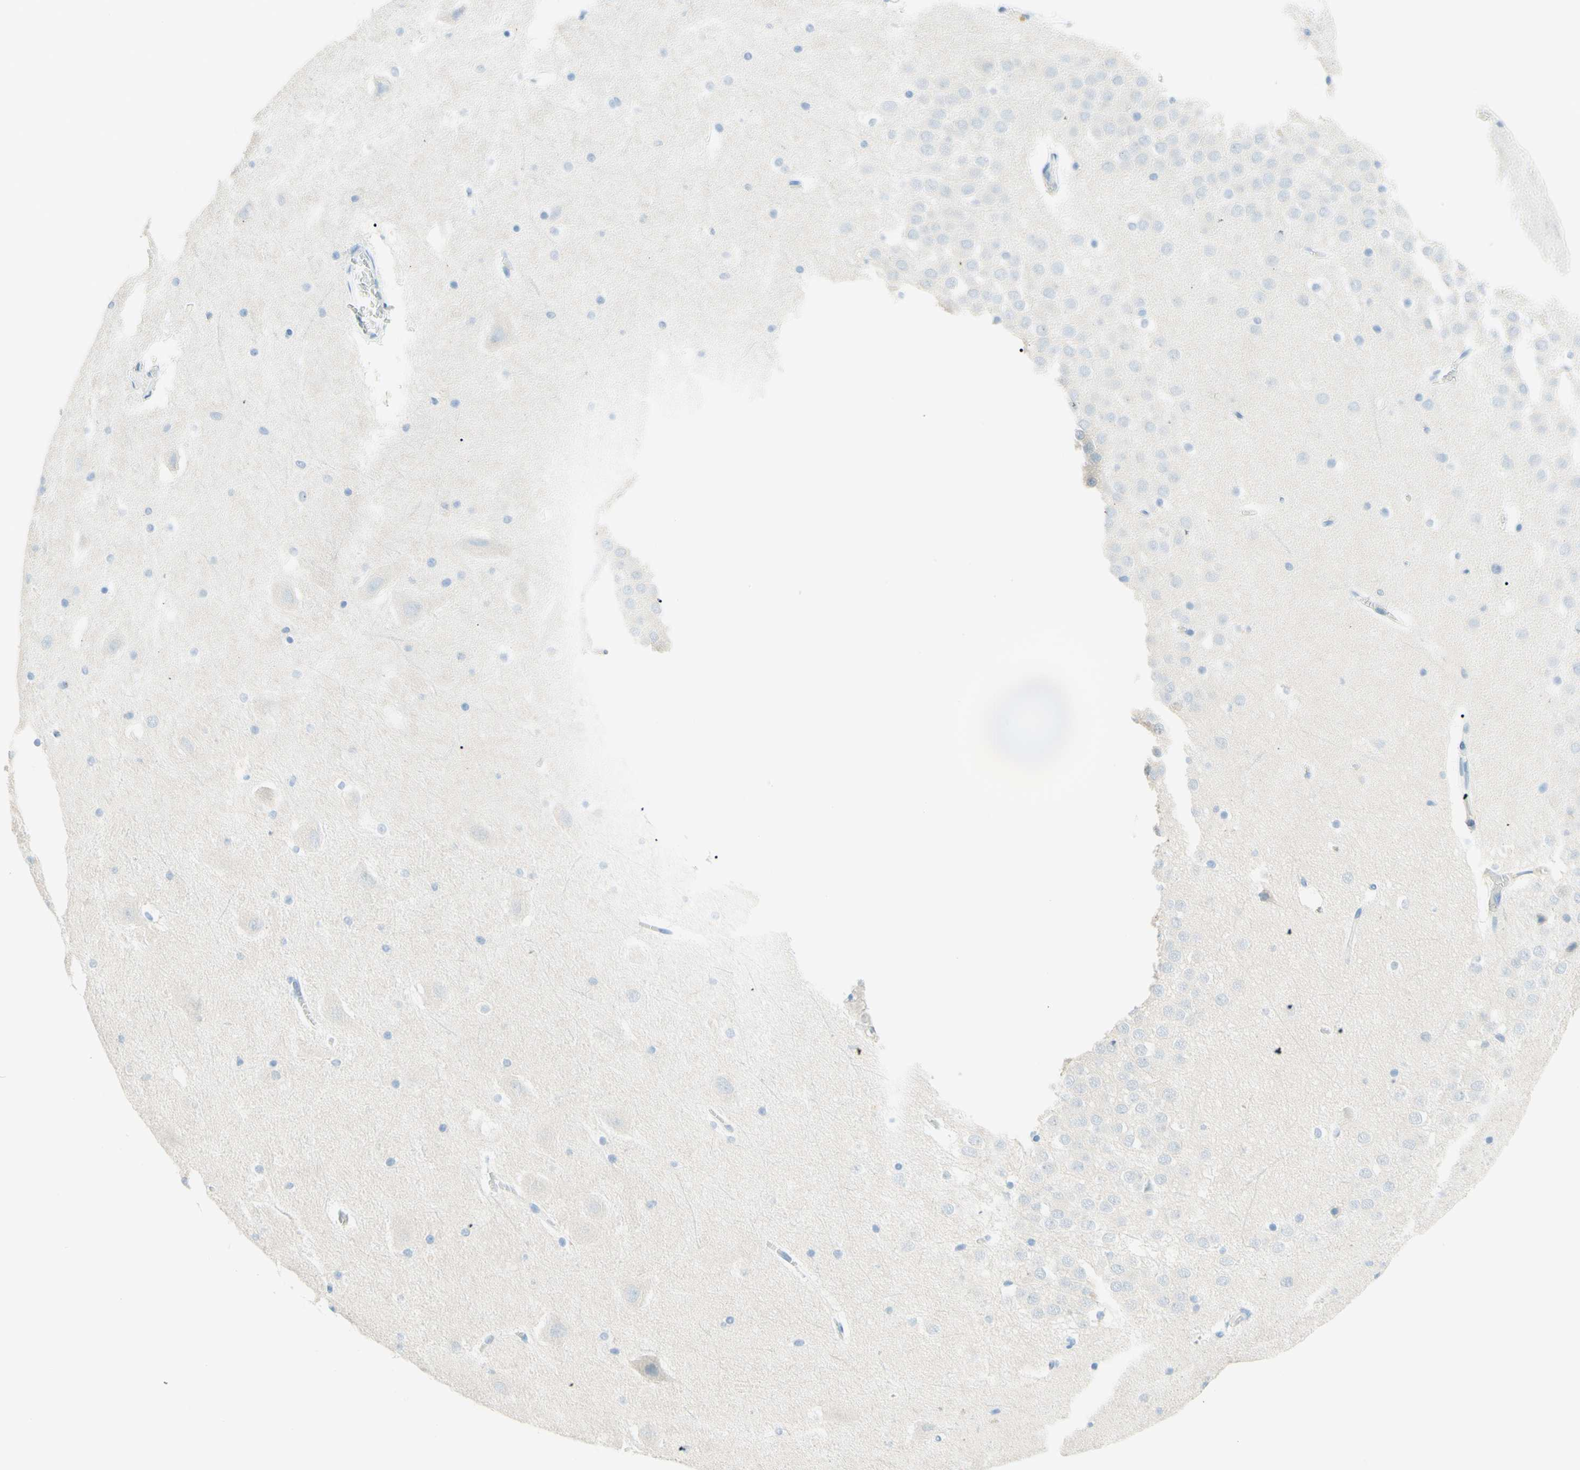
{"staining": {"intensity": "negative", "quantity": "none", "location": "none"}, "tissue": "hippocampus", "cell_type": "Glial cells", "image_type": "normal", "snomed": [{"axis": "morphology", "description": "Normal tissue, NOS"}, {"axis": "topography", "description": "Hippocampus"}], "caption": "This is an immunohistochemistry (IHC) photomicrograph of unremarkable hippocampus. There is no staining in glial cells.", "gene": "TMEM132D", "patient": {"sex": "male", "age": 45}}